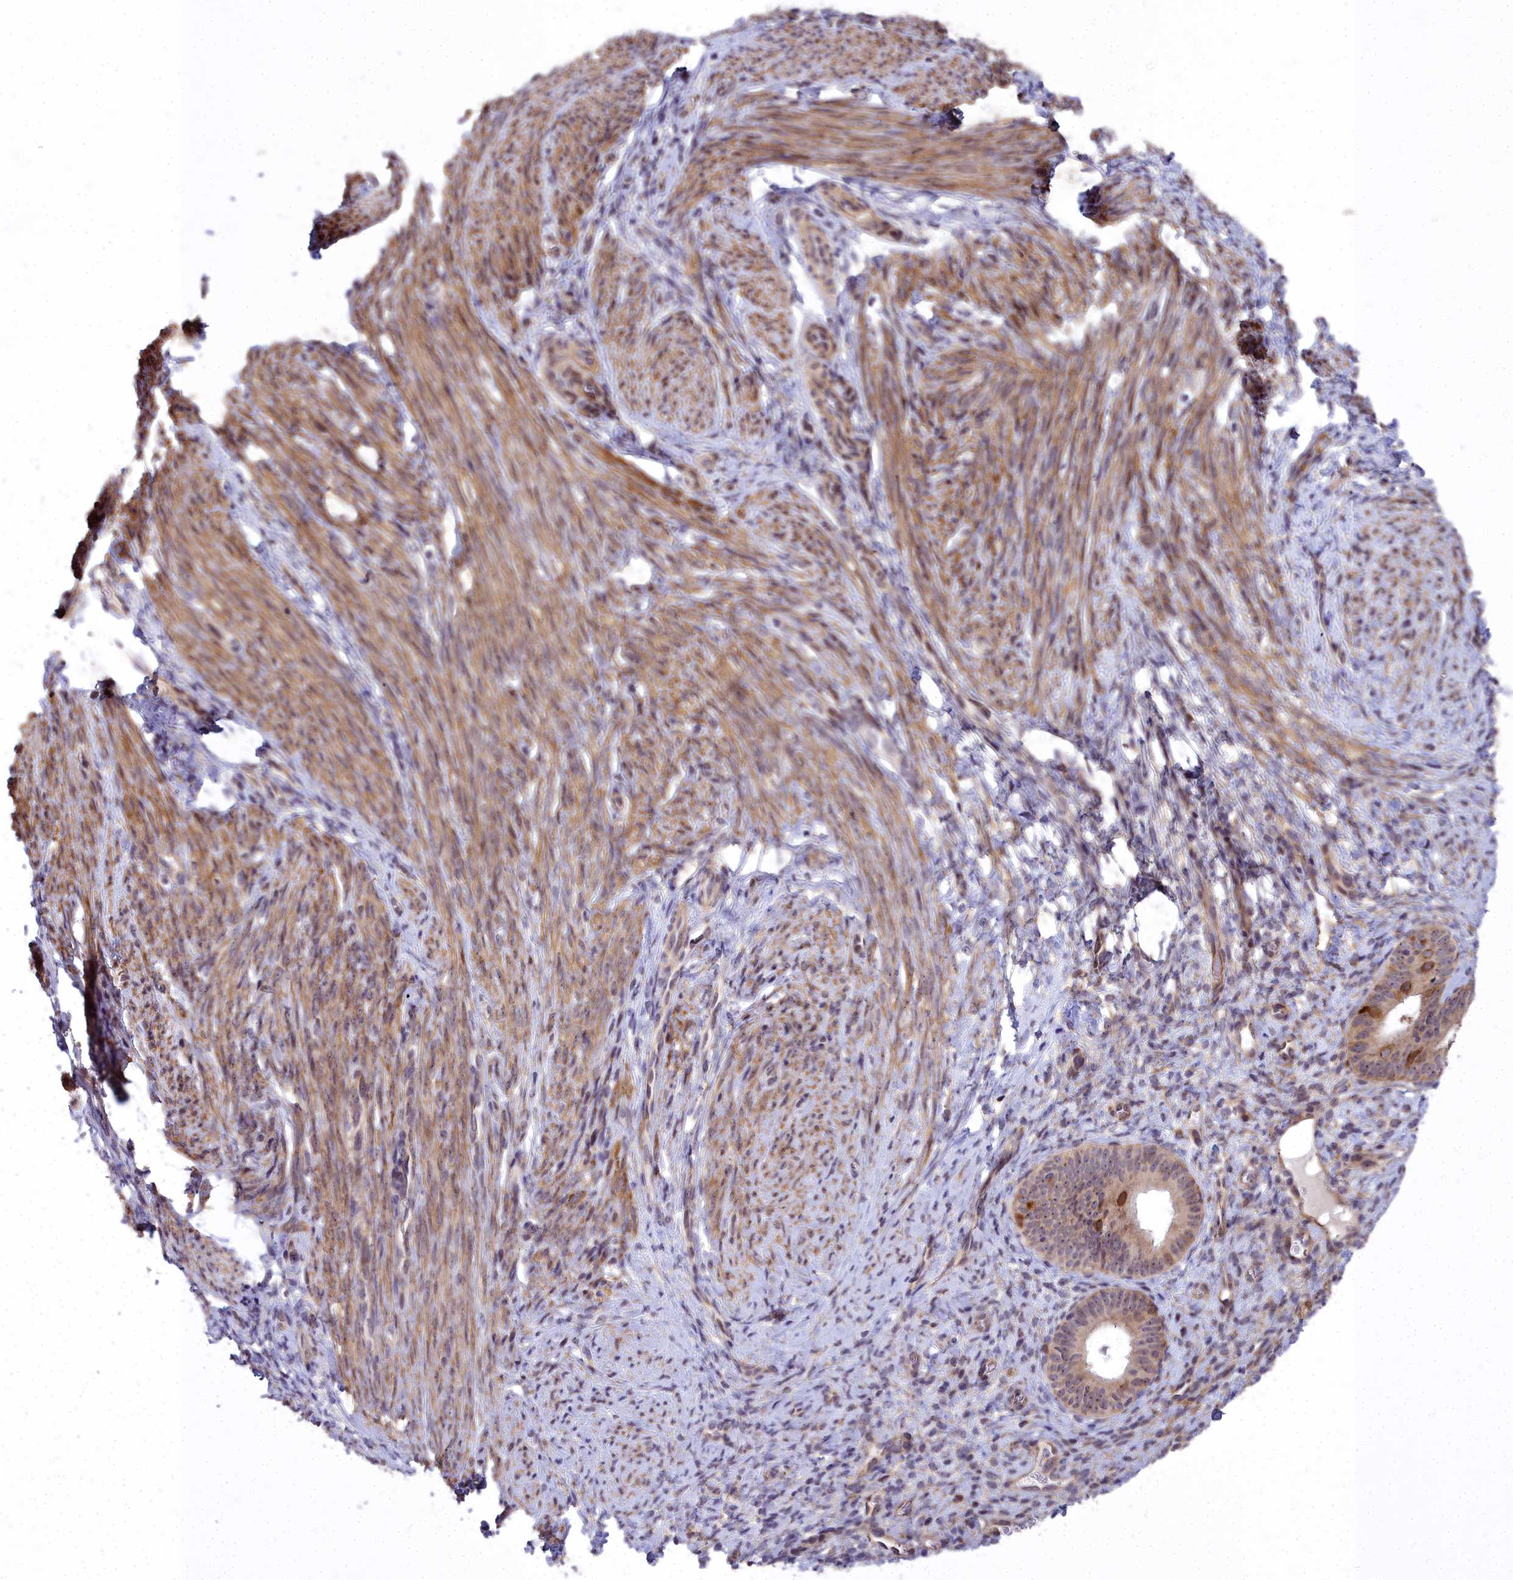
{"staining": {"intensity": "moderate", "quantity": "<25%", "location": "nuclear"}, "tissue": "endometrium", "cell_type": "Cells in endometrial stroma", "image_type": "normal", "snomed": [{"axis": "morphology", "description": "Normal tissue, NOS"}, {"axis": "topography", "description": "Endometrium"}], "caption": "Protein analysis of unremarkable endometrium shows moderate nuclear positivity in approximately <25% of cells in endometrial stroma.", "gene": "ABCB8", "patient": {"sex": "female", "age": 65}}